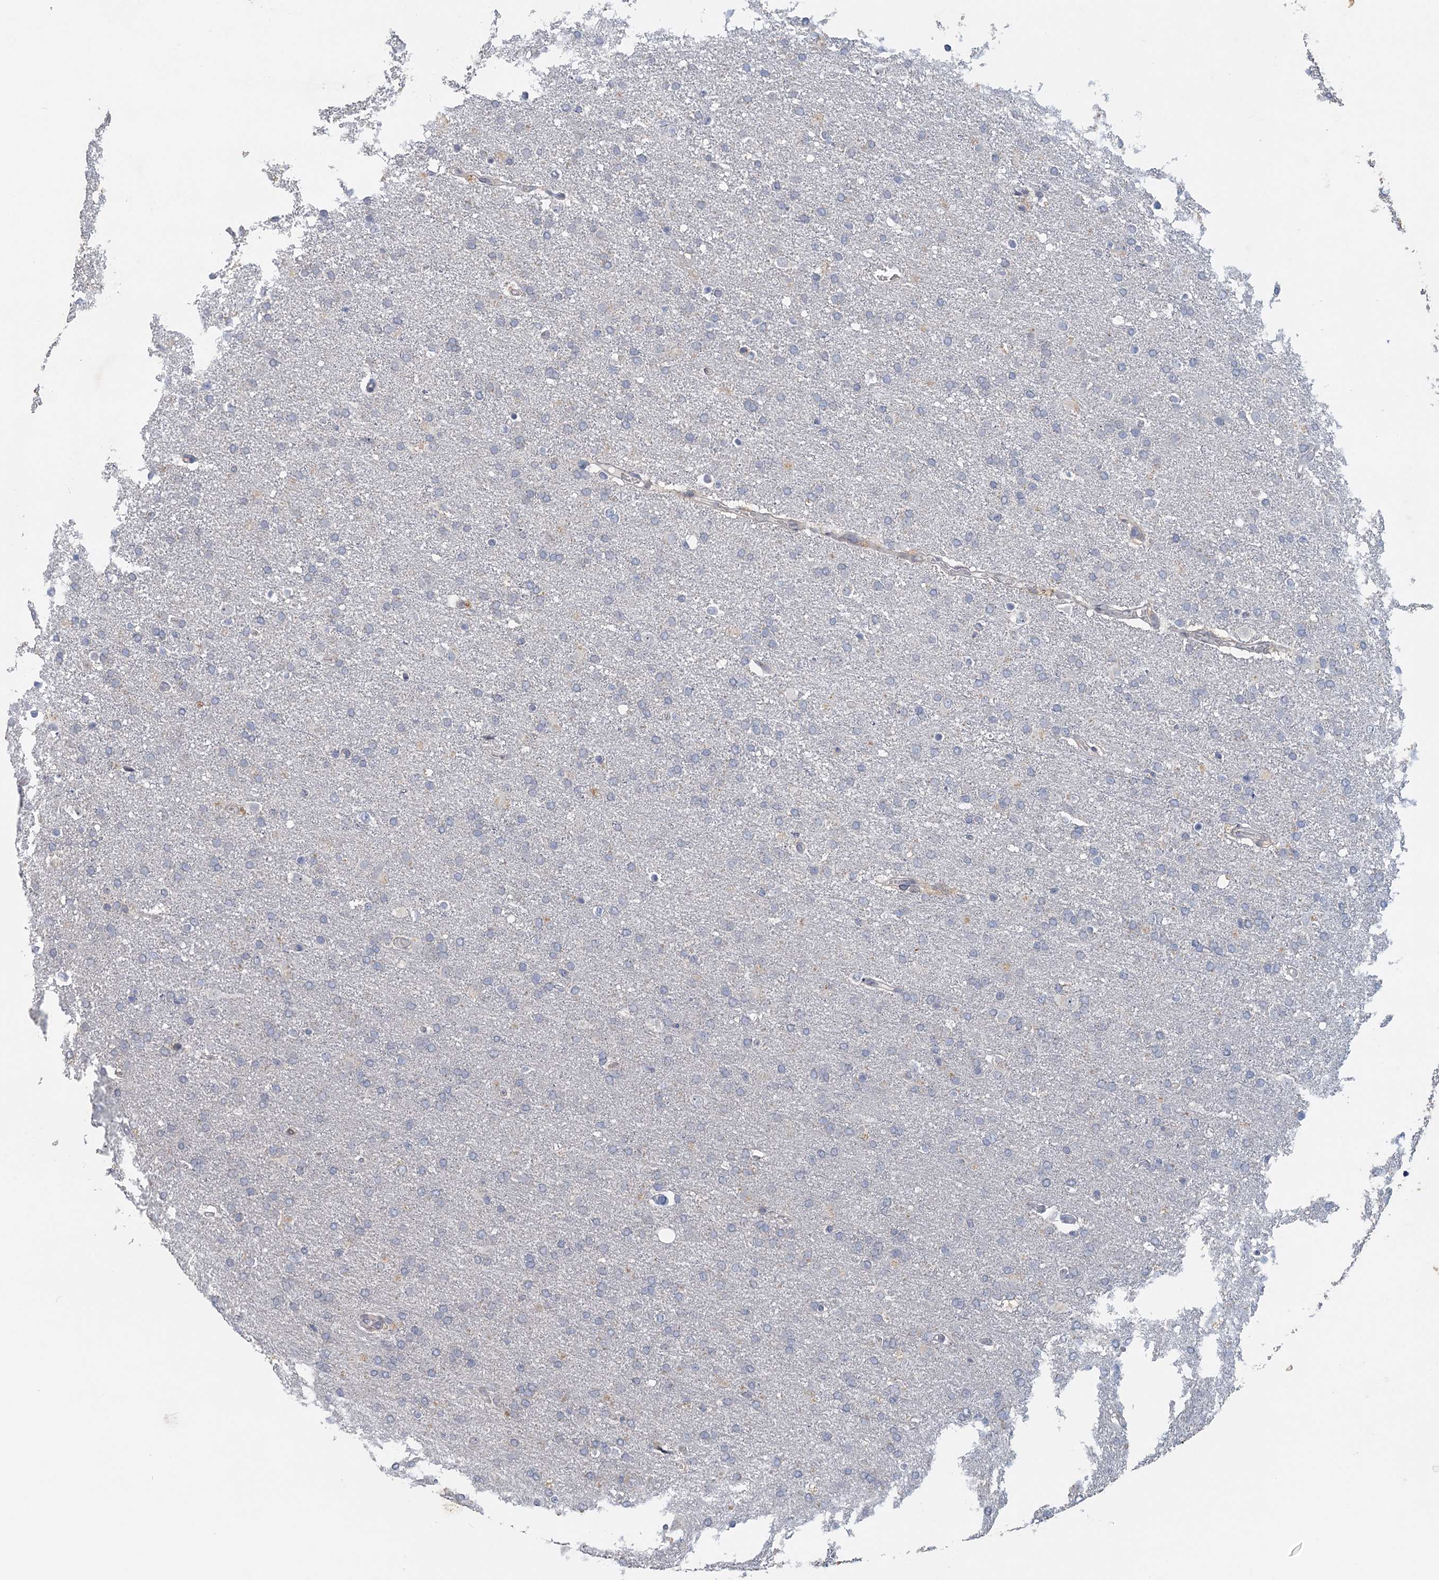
{"staining": {"intensity": "negative", "quantity": "none", "location": "none"}, "tissue": "glioma", "cell_type": "Tumor cells", "image_type": "cancer", "snomed": [{"axis": "morphology", "description": "Glioma, malignant, High grade"}, {"axis": "topography", "description": "Brain"}], "caption": "Tumor cells are negative for protein expression in human high-grade glioma (malignant). The staining was performed using DAB (3,3'-diaminobenzidine) to visualize the protein expression in brown, while the nuclei were stained in blue with hematoxylin (Magnification: 20x).", "gene": "MYO7B", "patient": {"sex": "male", "age": 72}}